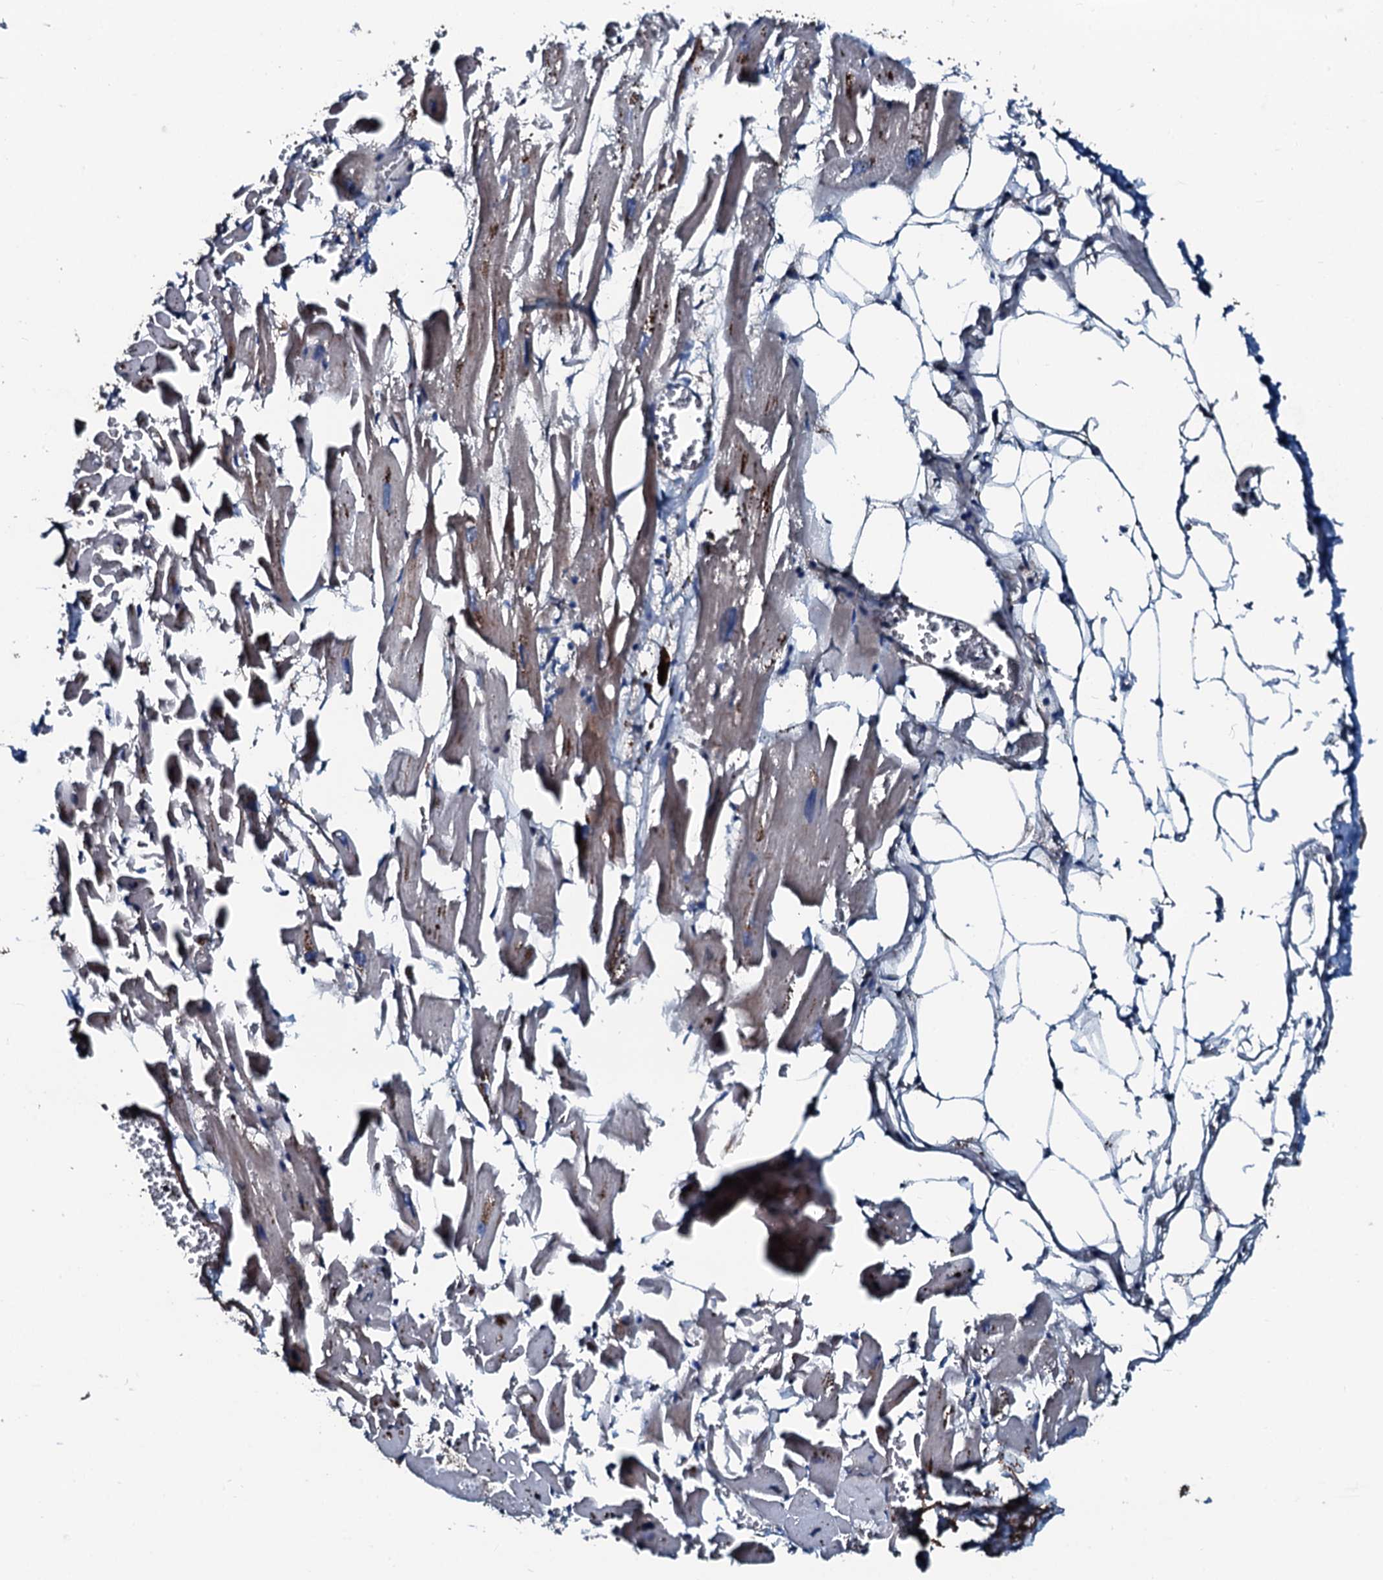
{"staining": {"intensity": "weak", "quantity": "25%-75%", "location": "cytoplasmic/membranous"}, "tissue": "heart muscle", "cell_type": "Cardiomyocytes", "image_type": "normal", "snomed": [{"axis": "morphology", "description": "Normal tissue, NOS"}, {"axis": "topography", "description": "Heart"}], "caption": "An image showing weak cytoplasmic/membranous expression in about 25%-75% of cardiomyocytes in normal heart muscle, as visualized by brown immunohistochemical staining.", "gene": "AARS1", "patient": {"sex": "female", "age": 64}}